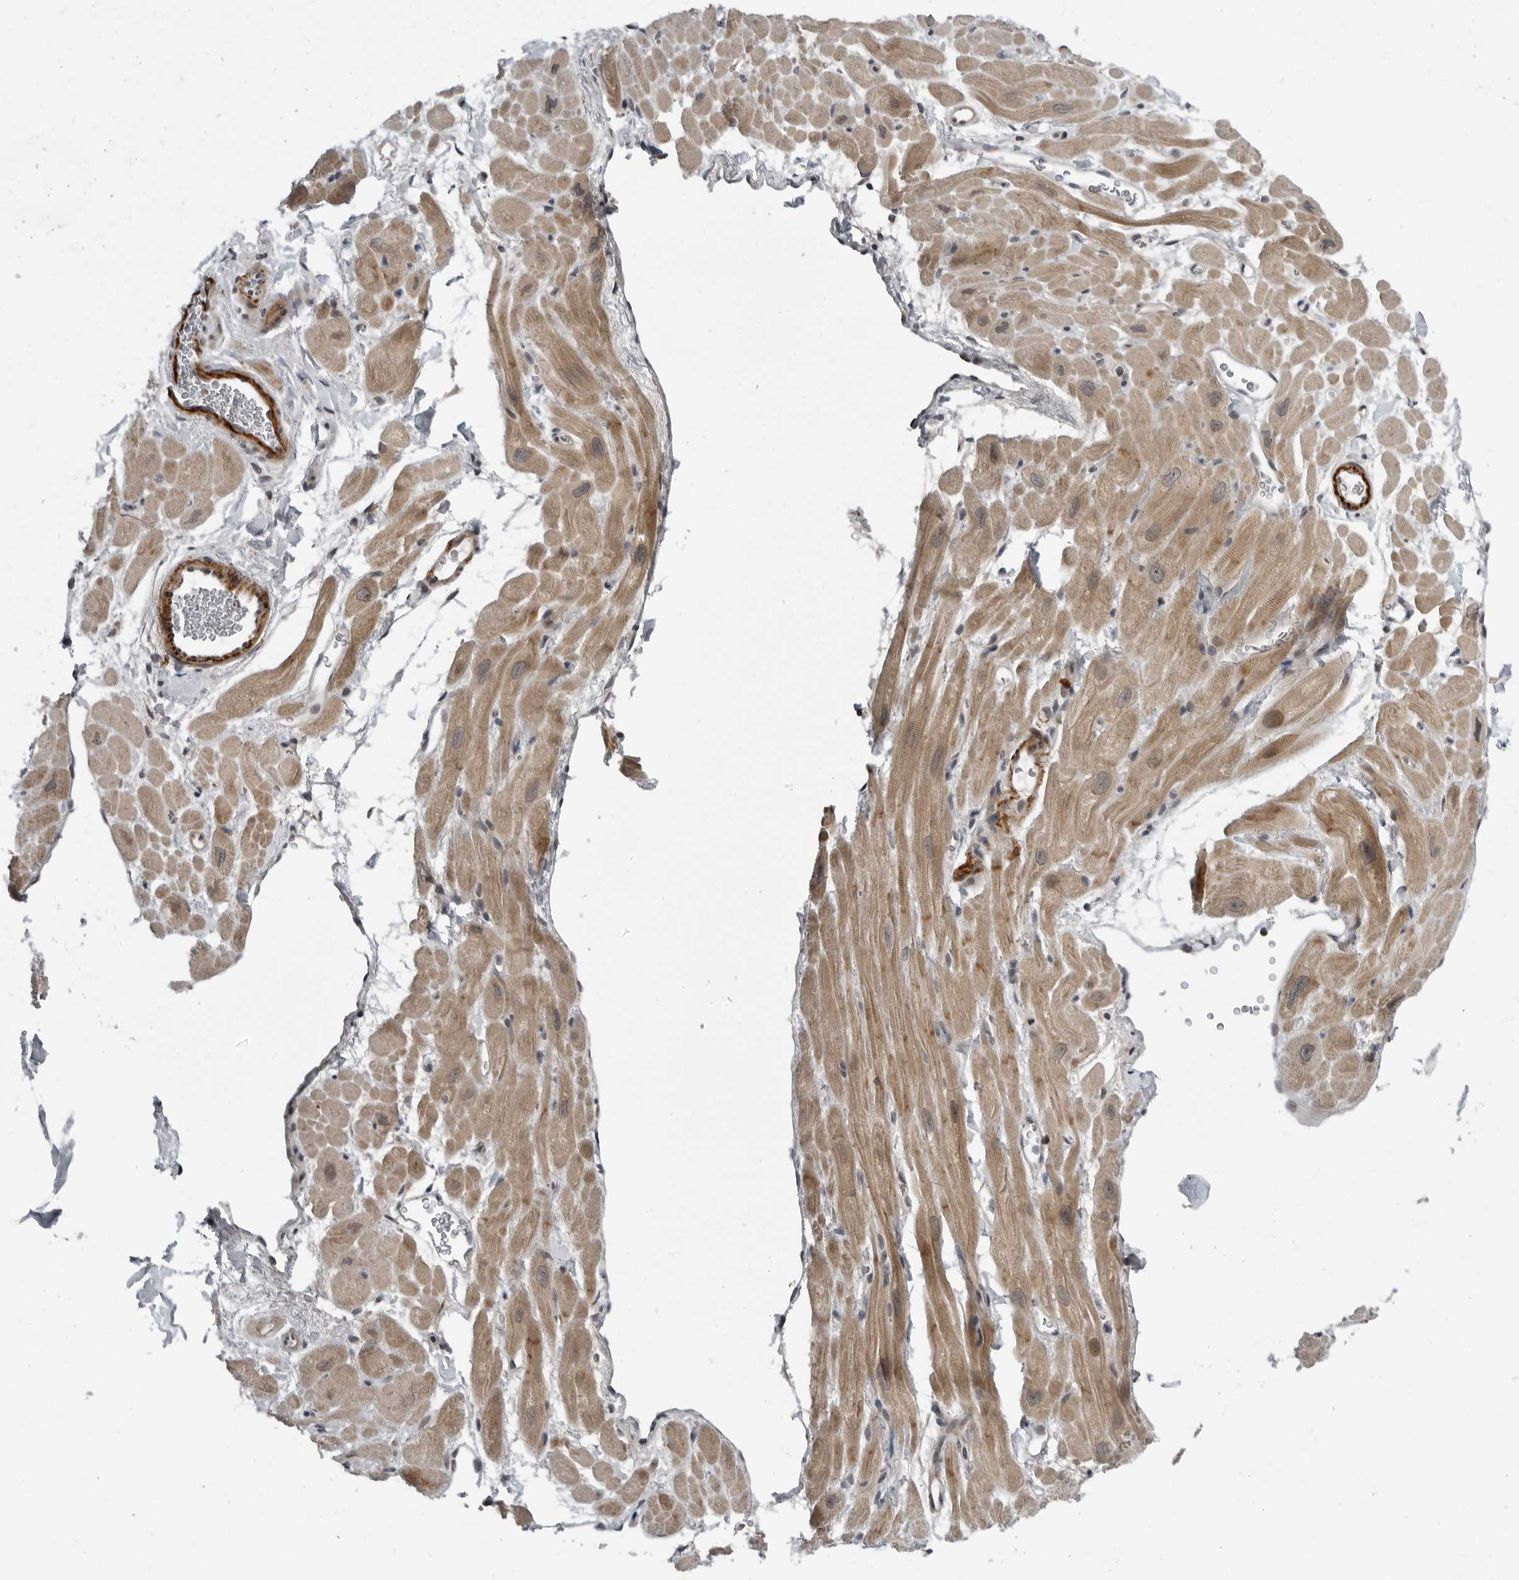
{"staining": {"intensity": "moderate", "quantity": "25%-75%", "location": "cytoplasmic/membranous"}, "tissue": "heart muscle", "cell_type": "Cardiomyocytes", "image_type": "normal", "snomed": [{"axis": "morphology", "description": "Normal tissue, NOS"}, {"axis": "topography", "description": "Heart"}], "caption": "IHC (DAB) staining of unremarkable human heart muscle shows moderate cytoplasmic/membranous protein positivity in approximately 25%-75% of cardiomyocytes.", "gene": "ALPK2", "patient": {"sex": "male", "age": 49}}